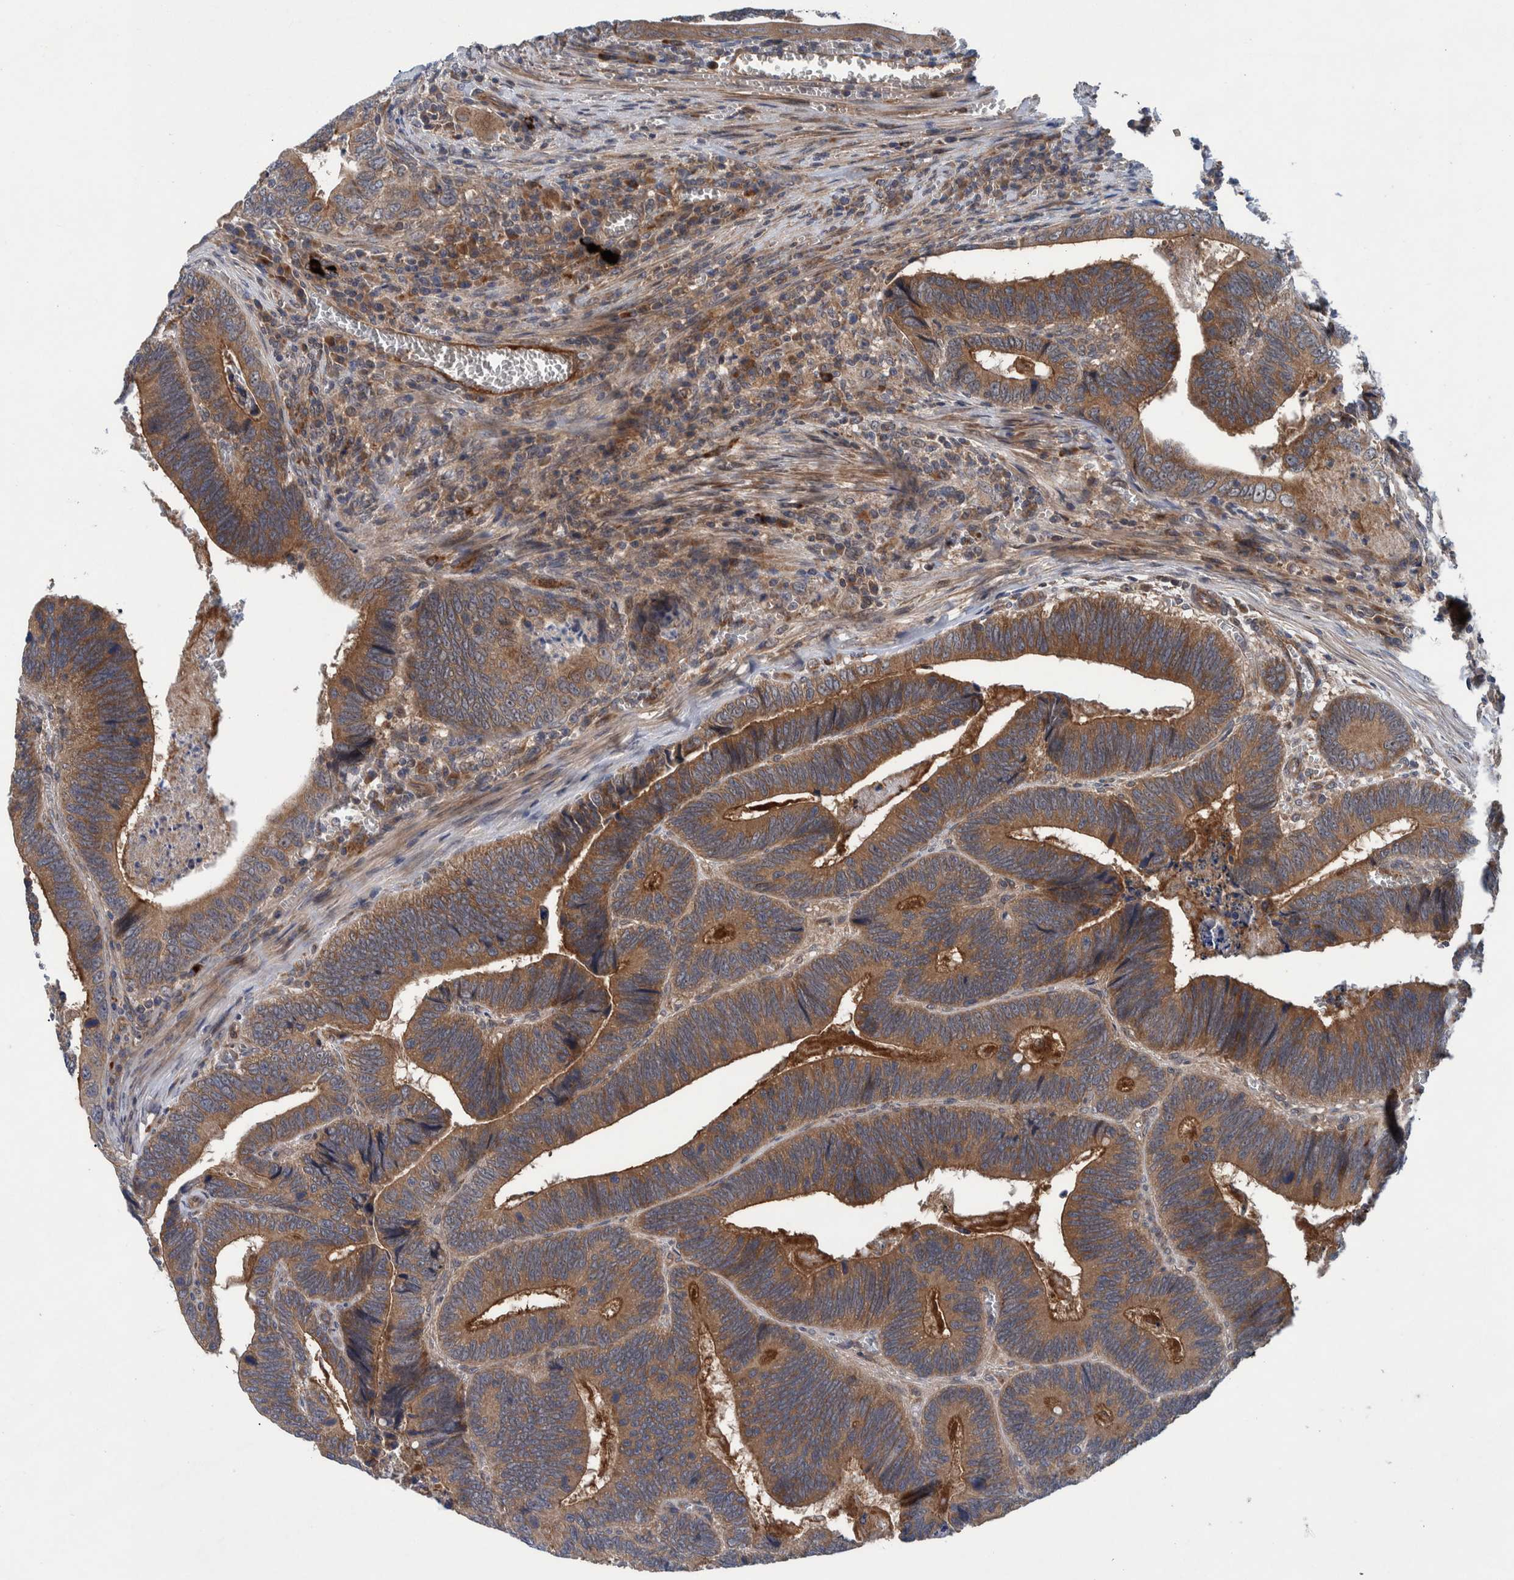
{"staining": {"intensity": "moderate", "quantity": ">75%", "location": "cytoplasmic/membranous"}, "tissue": "colorectal cancer", "cell_type": "Tumor cells", "image_type": "cancer", "snomed": [{"axis": "morphology", "description": "Inflammation, NOS"}, {"axis": "morphology", "description": "Adenocarcinoma, NOS"}, {"axis": "topography", "description": "Colon"}], "caption": "IHC histopathology image of adenocarcinoma (colorectal) stained for a protein (brown), which reveals medium levels of moderate cytoplasmic/membranous expression in about >75% of tumor cells.", "gene": "ITIH3", "patient": {"sex": "male", "age": 72}}